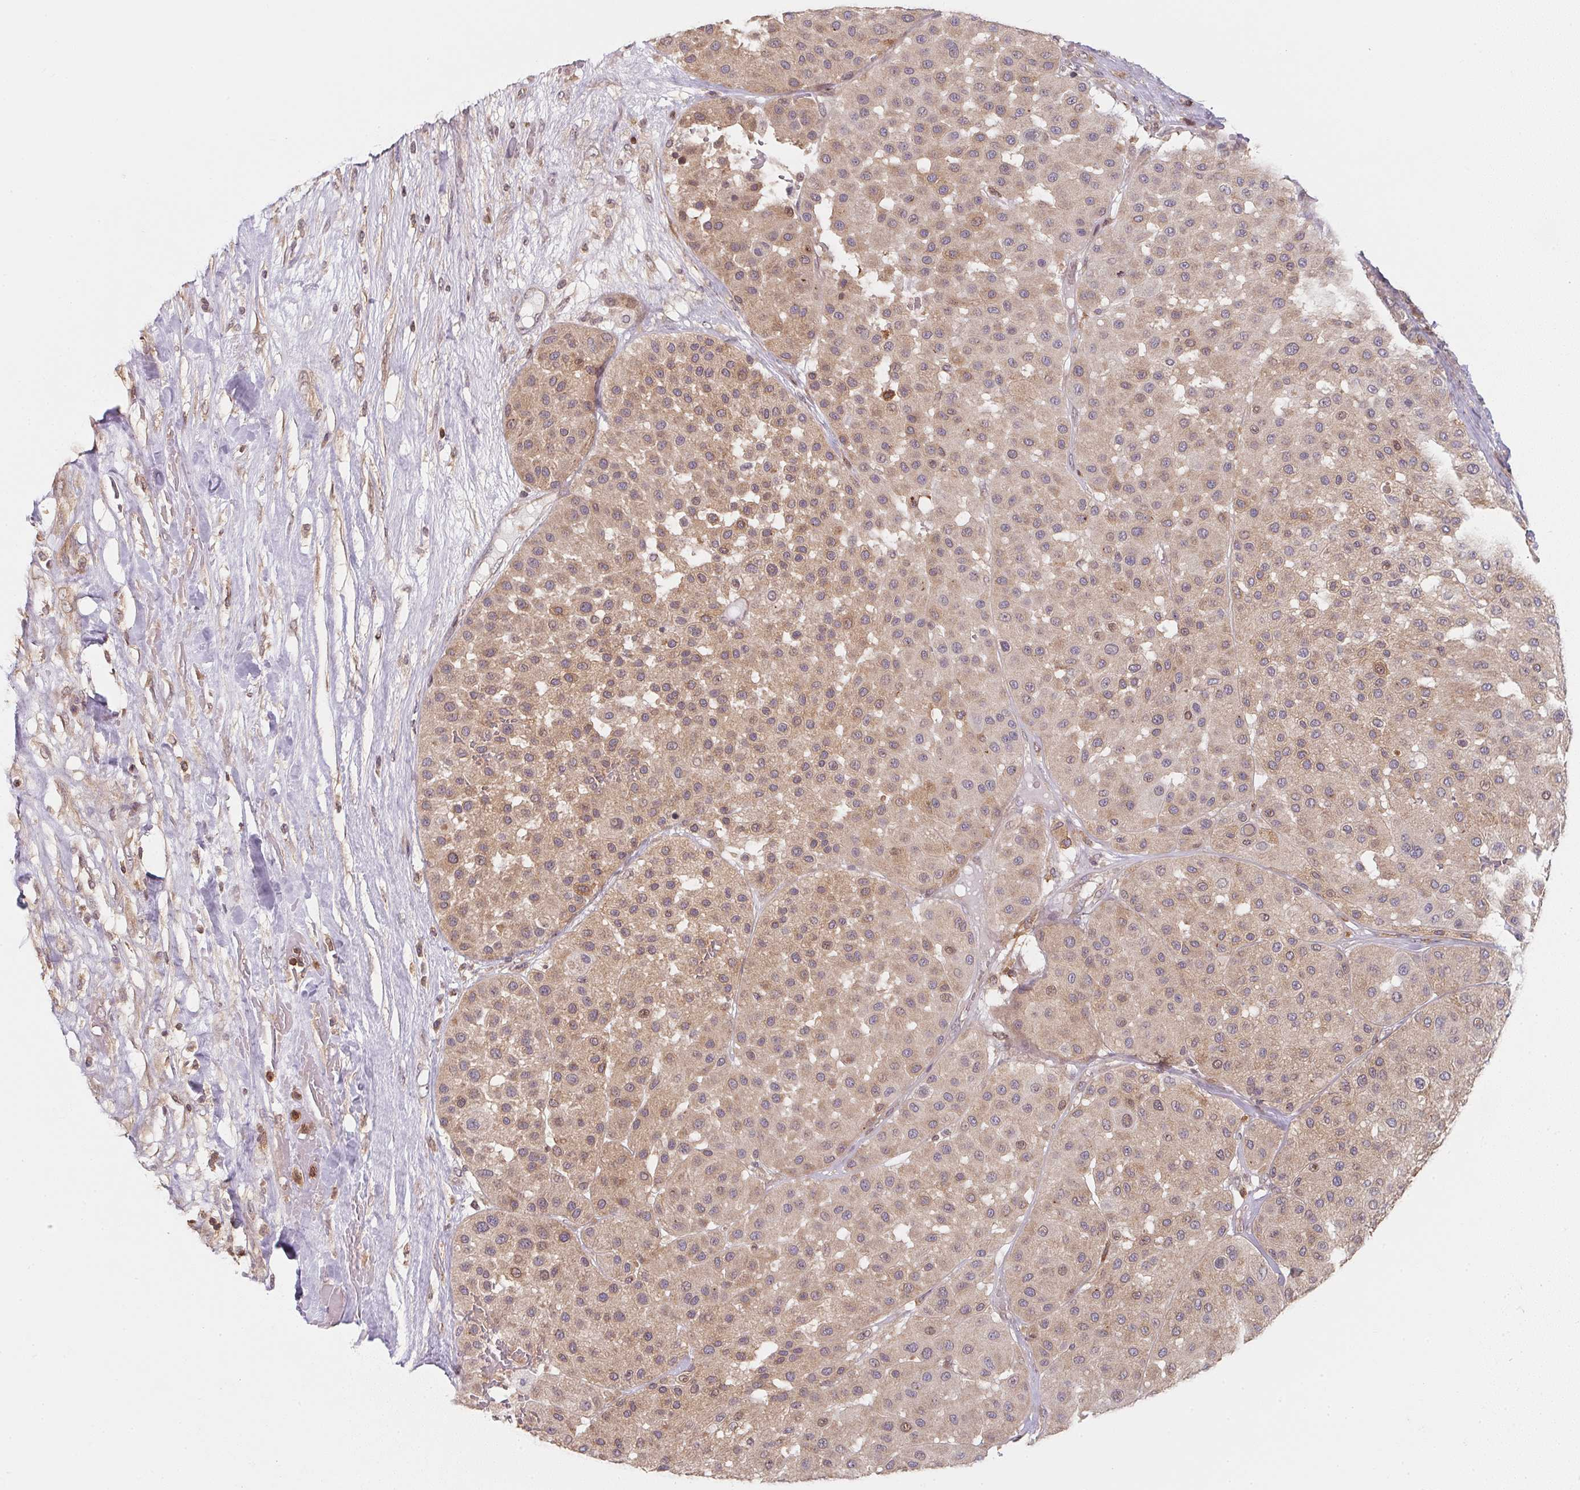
{"staining": {"intensity": "weak", "quantity": "25%-75%", "location": "cytoplasmic/membranous"}, "tissue": "melanoma", "cell_type": "Tumor cells", "image_type": "cancer", "snomed": [{"axis": "morphology", "description": "Malignant melanoma, Metastatic site"}, {"axis": "topography", "description": "Smooth muscle"}], "caption": "The immunohistochemical stain labels weak cytoplasmic/membranous expression in tumor cells of malignant melanoma (metastatic site) tissue. (Brightfield microscopy of DAB IHC at high magnification).", "gene": "ANKRD13A", "patient": {"sex": "male", "age": 41}}